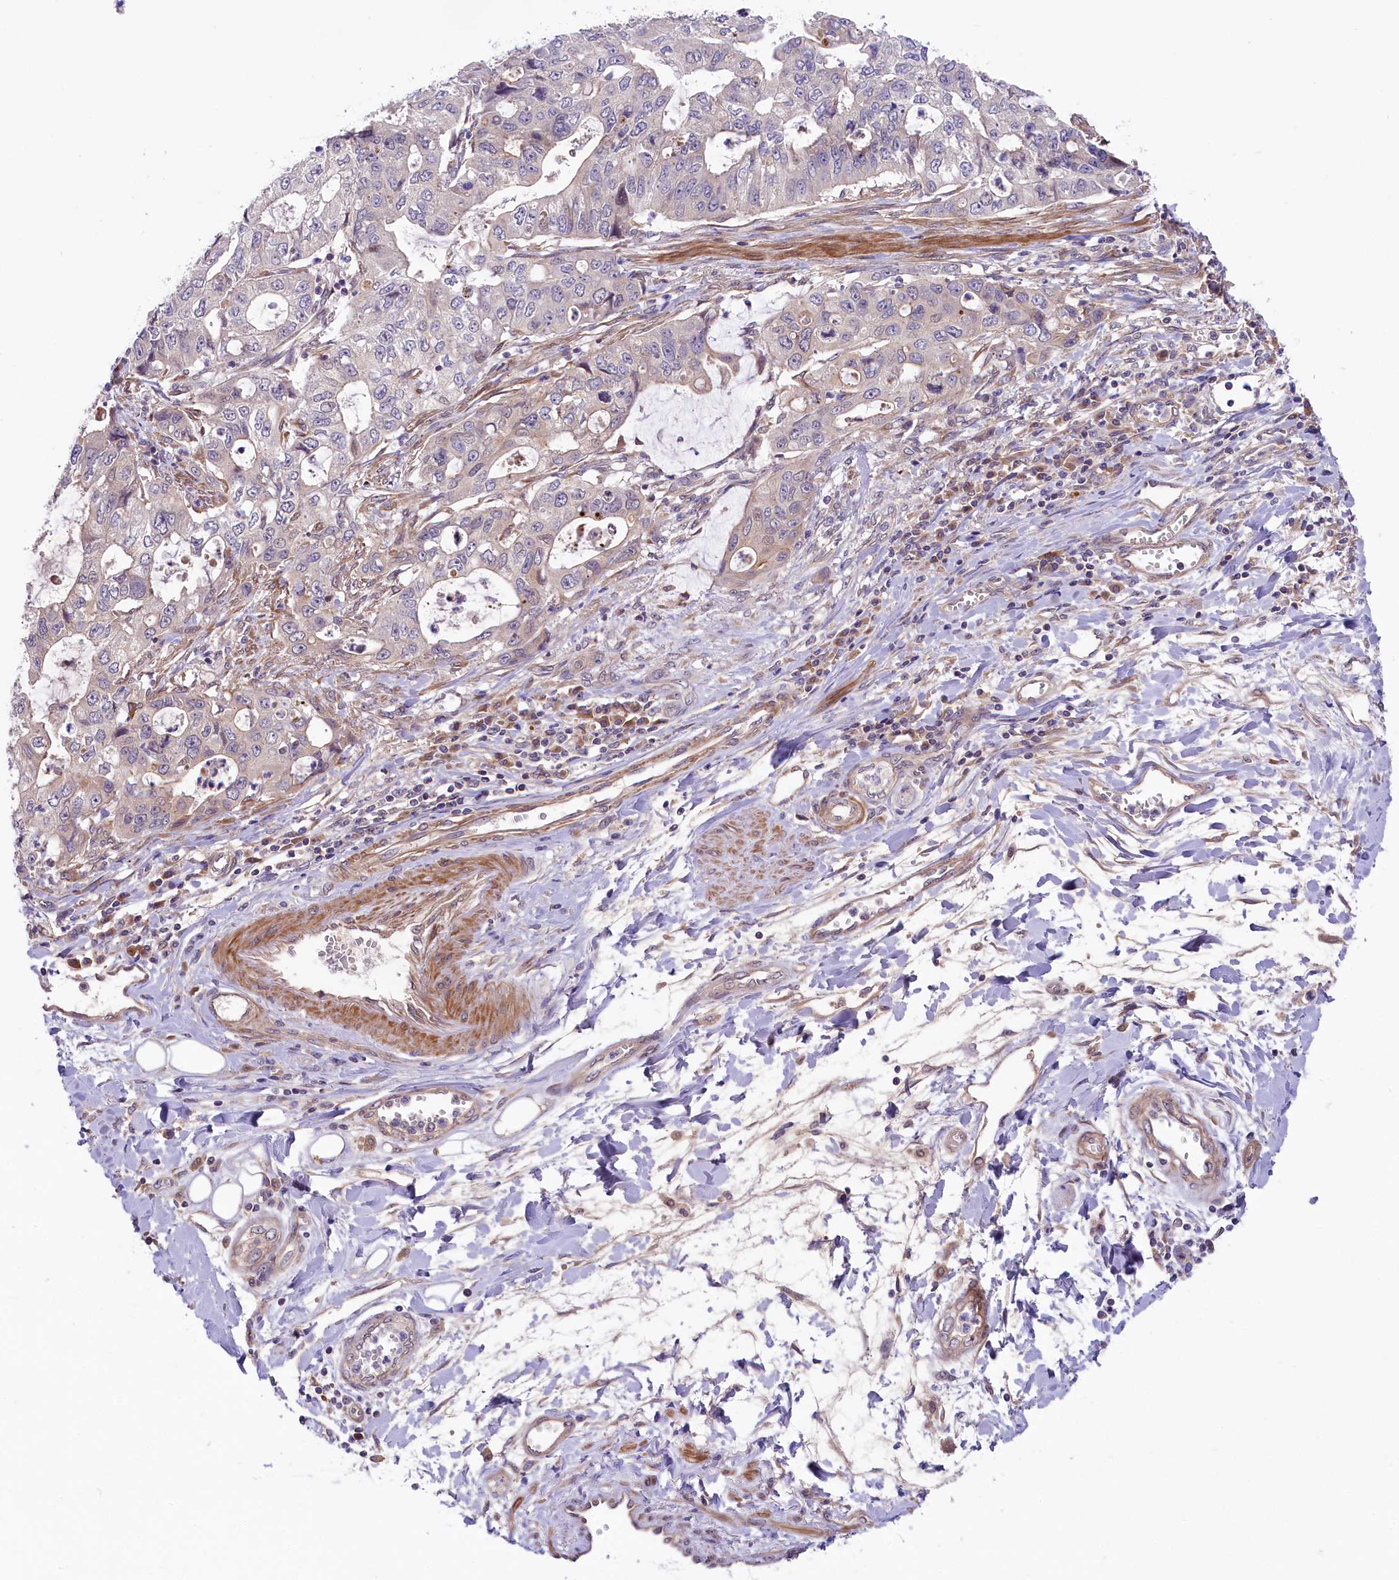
{"staining": {"intensity": "negative", "quantity": "none", "location": "none"}, "tissue": "stomach cancer", "cell_type": "Tumor cells", "image_type": "cancer", "snomed": [{"axis": "morphology", "description": "Adenocarcinoma, NOS"}, {"axis": "topography", "description": "Stomach, upper"}], "caption": "Protein analysis of adenocarcinoma (stomach) shows no significant expression in tumor cells.", "gene": "COG8", "patient": {"sex": "female", "age": 52}}